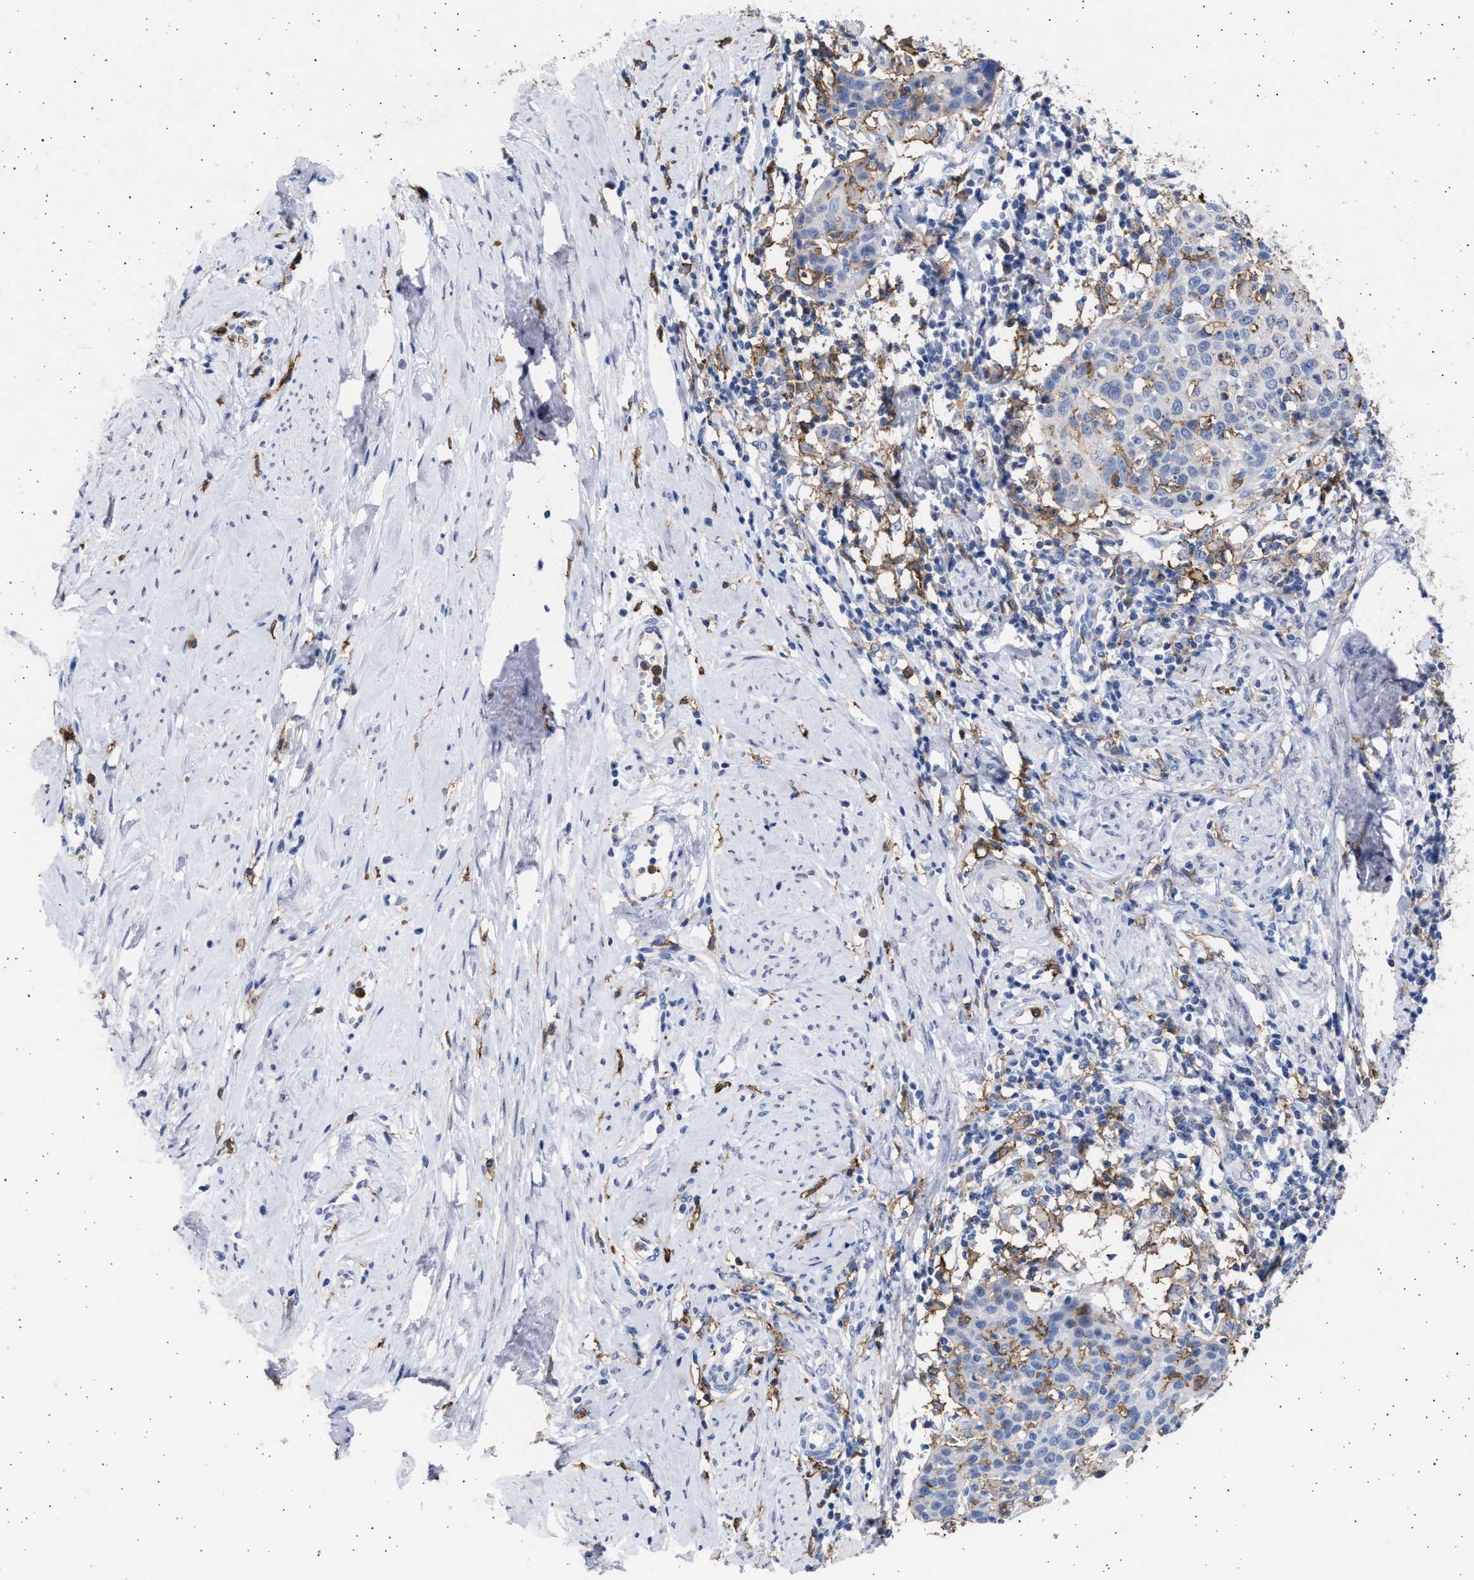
{"staining": {"intensity": "negative", "quantity": "none", "location": "none"}, "tissue": "cervical cancer", "cell_type": "Tumor cells", "image_type": "cancer", "snomed": [{"axis": "morphology", "description": "Squamous cell carcinoma, NOS"}, {"axis": "topography", "description": "Cervix"}], "caption": "DAB immunohistochemical staining of squamous cell carcinoma (cervical) demonstrates no significant staining in tumor cells. (DAB immunohistochemistry with hematoxylin counter stain).", "gene": "FCER1A", "patient": {"sex": "female", "age": 38}}